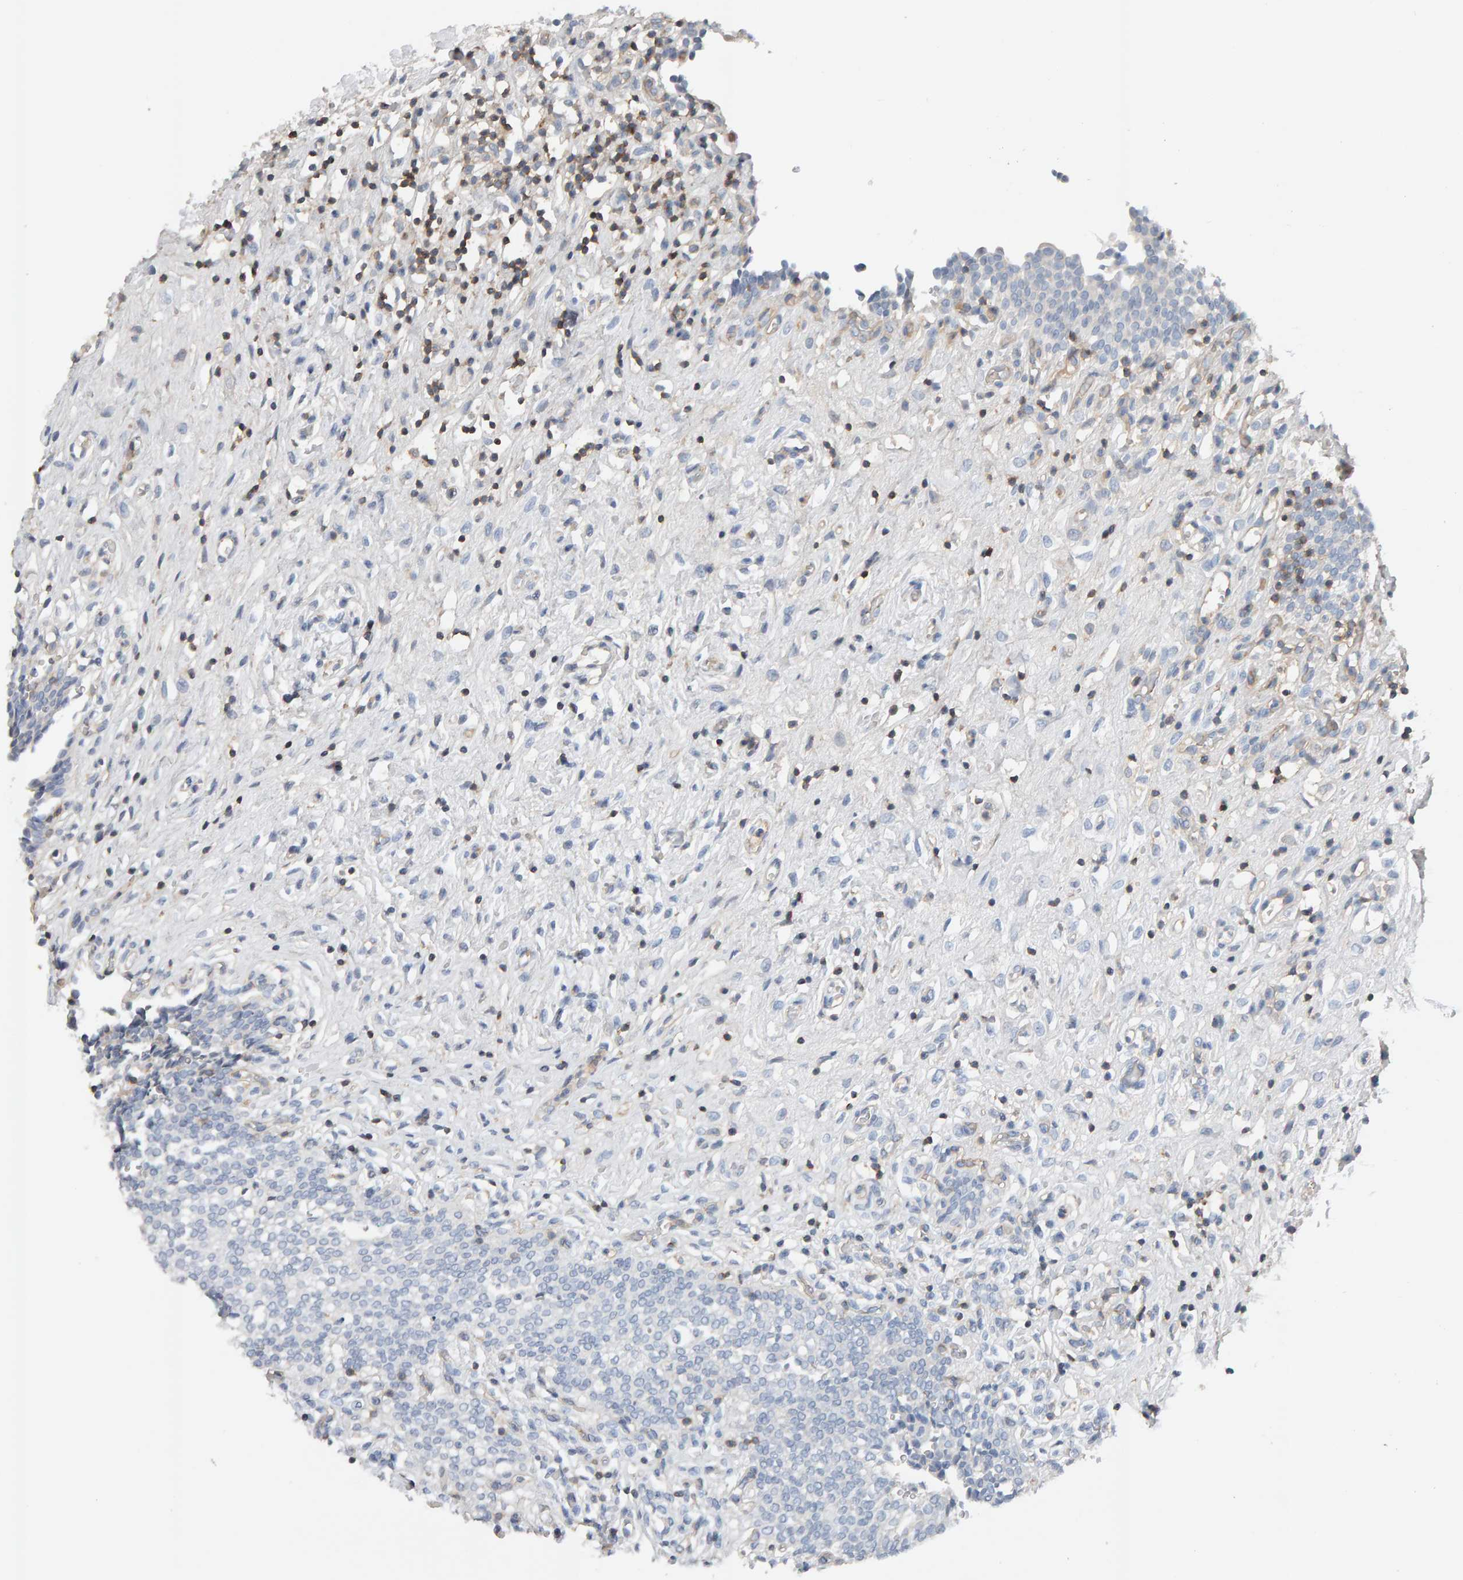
{"staining": {"intensity": "negative", "quantity": "none", "location": "none"}, "tissue": "urinary bladder", "cell_type": "Urothelial cells", "image_type": "normal", "snomed": [{"axis": "morphology", "description": "Urothelial carcinoma, High grade"}, {"axis": "topography", "description": "Urinary bladder"}], "caption": "DAB (3,3'-diaminobenzidine) immunohistochemical staining of unremarkable urinary bladder shows no significant expression in urothelial cells. (DAB (3,3'-diaminobenzidine) IHC with hematoxylin counter stain).", "gene": "FYN", "patient": {"sex": "male", "age": 46}}